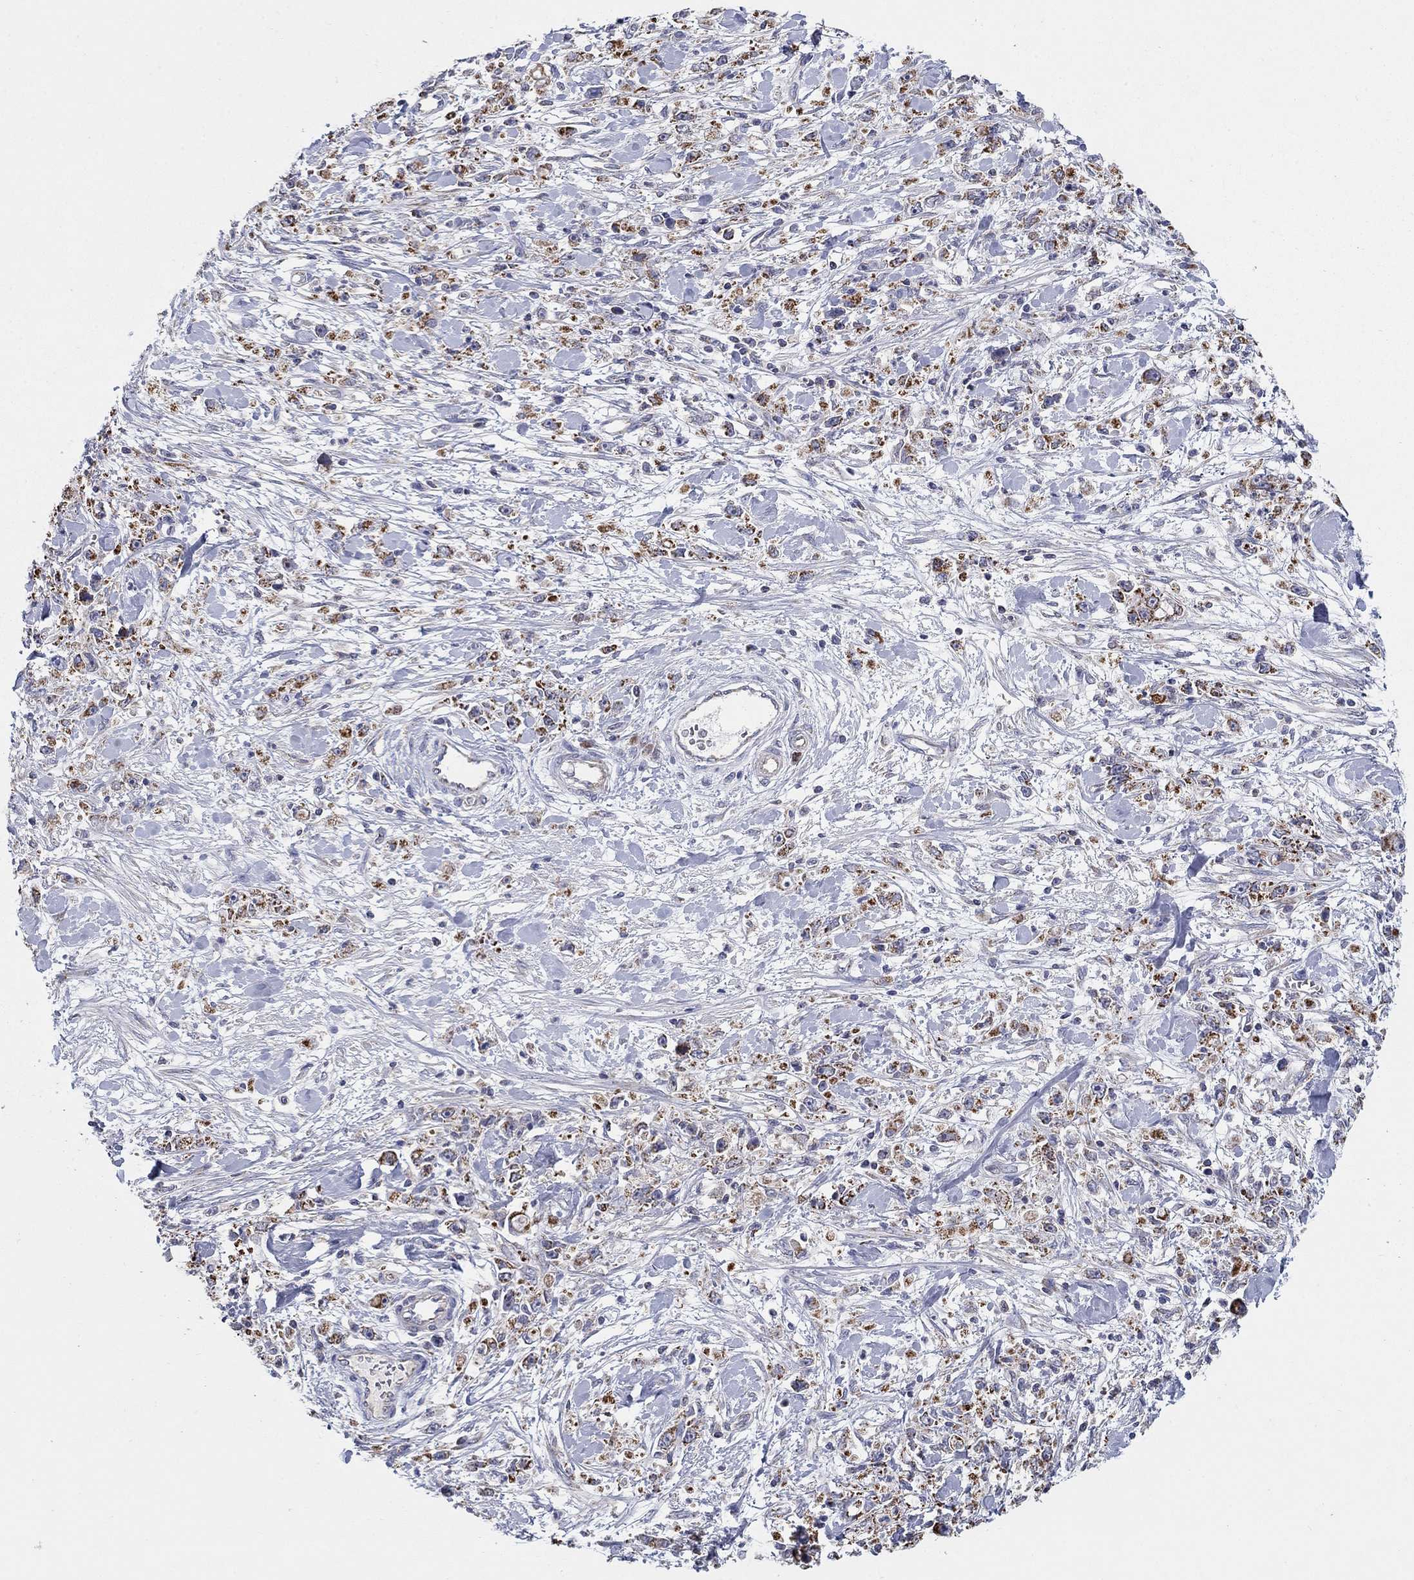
{"staining": {"intensity": "strong", "quantity": "25%-75%", "location": "cytoplasmic/membranous"}, "tissue": "stomach cancer", "cell_type": "Tumor cells", "image_type": "cancer", "snomed": [{"axis": "morphology", "description": "Adenocarcinoma, NOS"}, {"axis": "topography", "description": "Stomach"}], "caption": "Stomach adenocarcinoma tissue reveals strong cytoplasmic/membranous expression in approximately 25%-75% of tumor cells, visualized by immunohistochemistry.", "gene": "HPS5", "patient": {"sex": "female", "age": 59}}